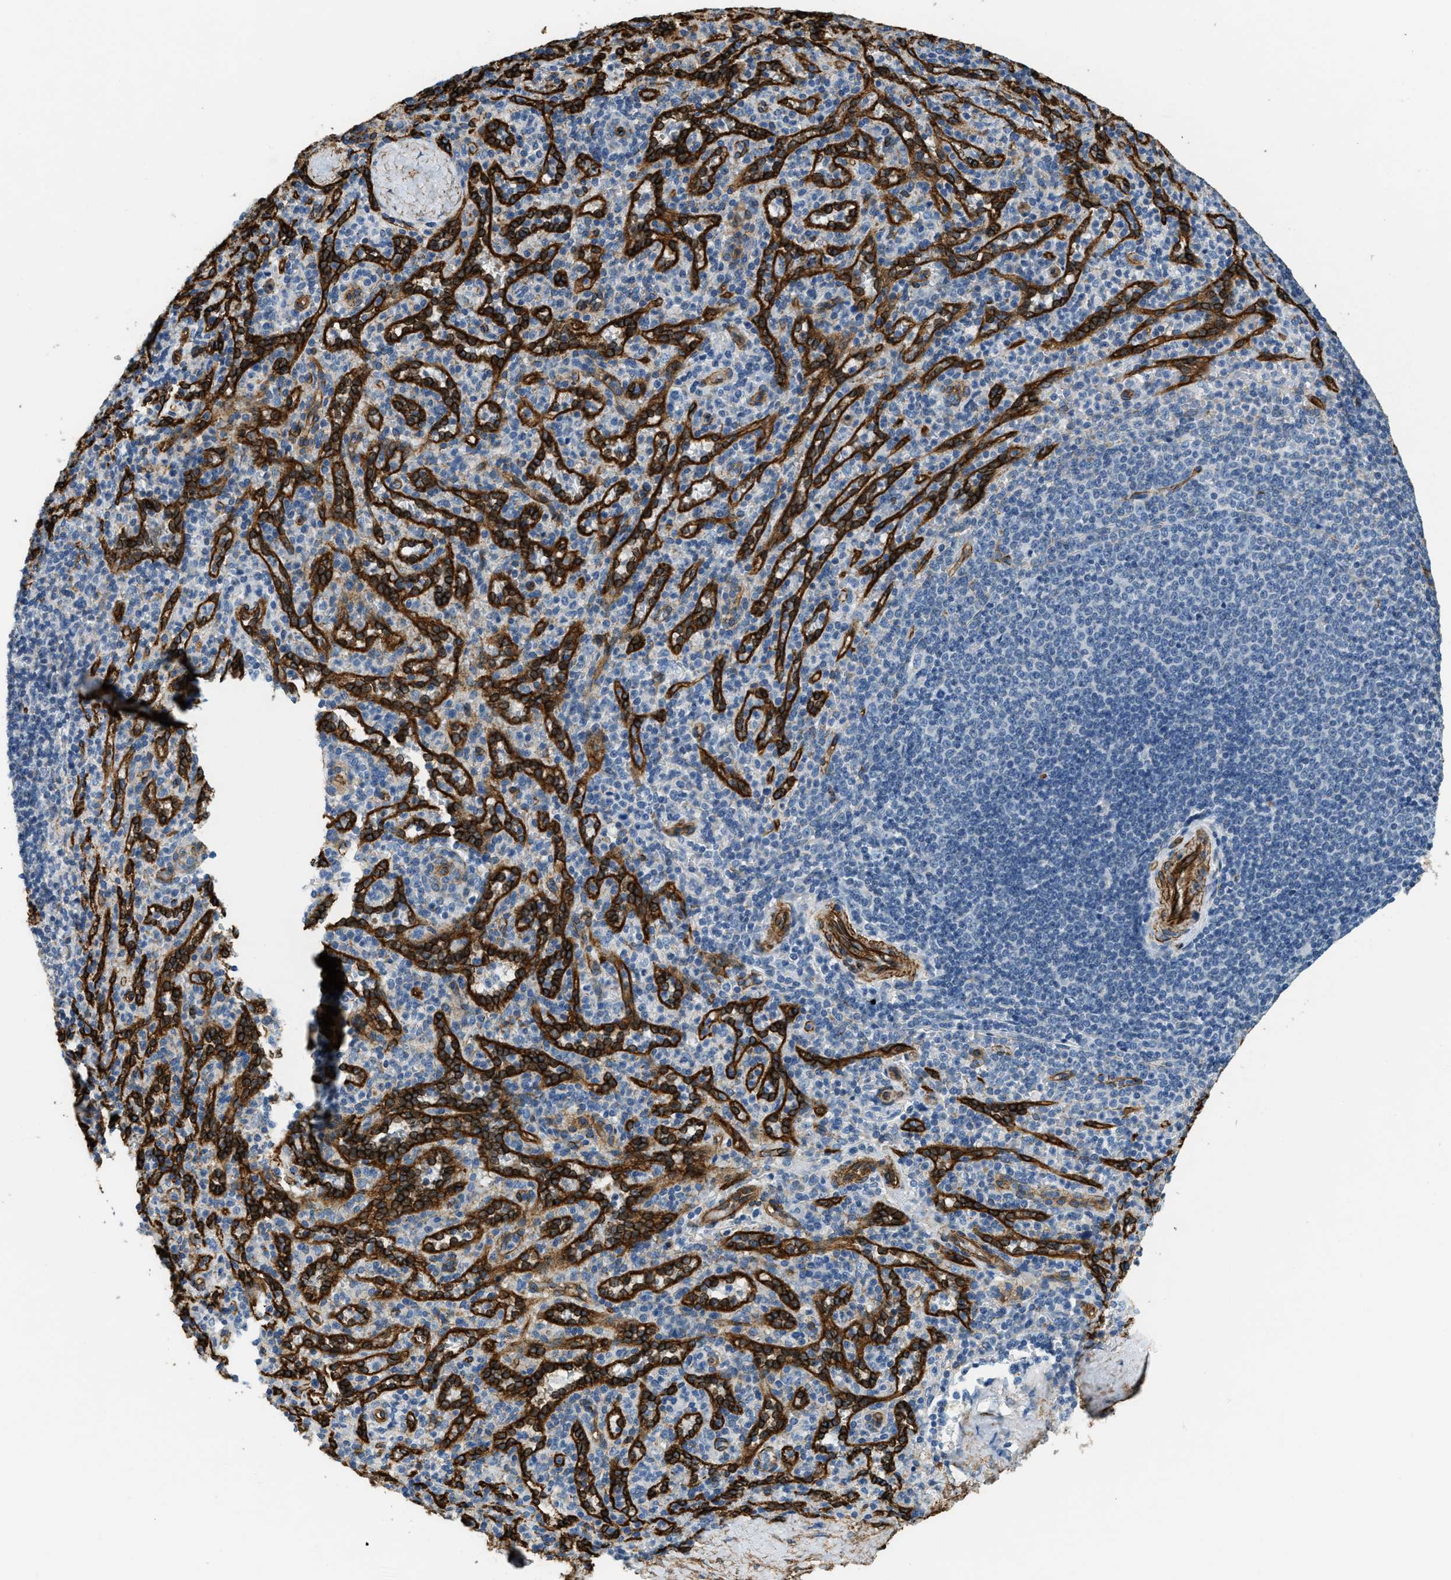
{"staining": {"intensity": "negative", "quantity": "none", "location": "none"}, "tissue": "spleen", "cell_type": "Cells in red pulp", "image_type": "normal", "snomed": [{"axis": "morphology", "description": "Normal tissue, NOS"}, {"axis": "topography", "description": "Spleen"}], "caption": "IHC image of benign spleen: human spleen stained with DAB (3,3'-diaminobenzidine) demonstrates no significant protein expression in cells in red pulp. (Immunohistochemistry (ihc), brightfield microscopy, high magnification).", "gene": "TMEM43", "patient": {"sex": "male", "age": 36}}